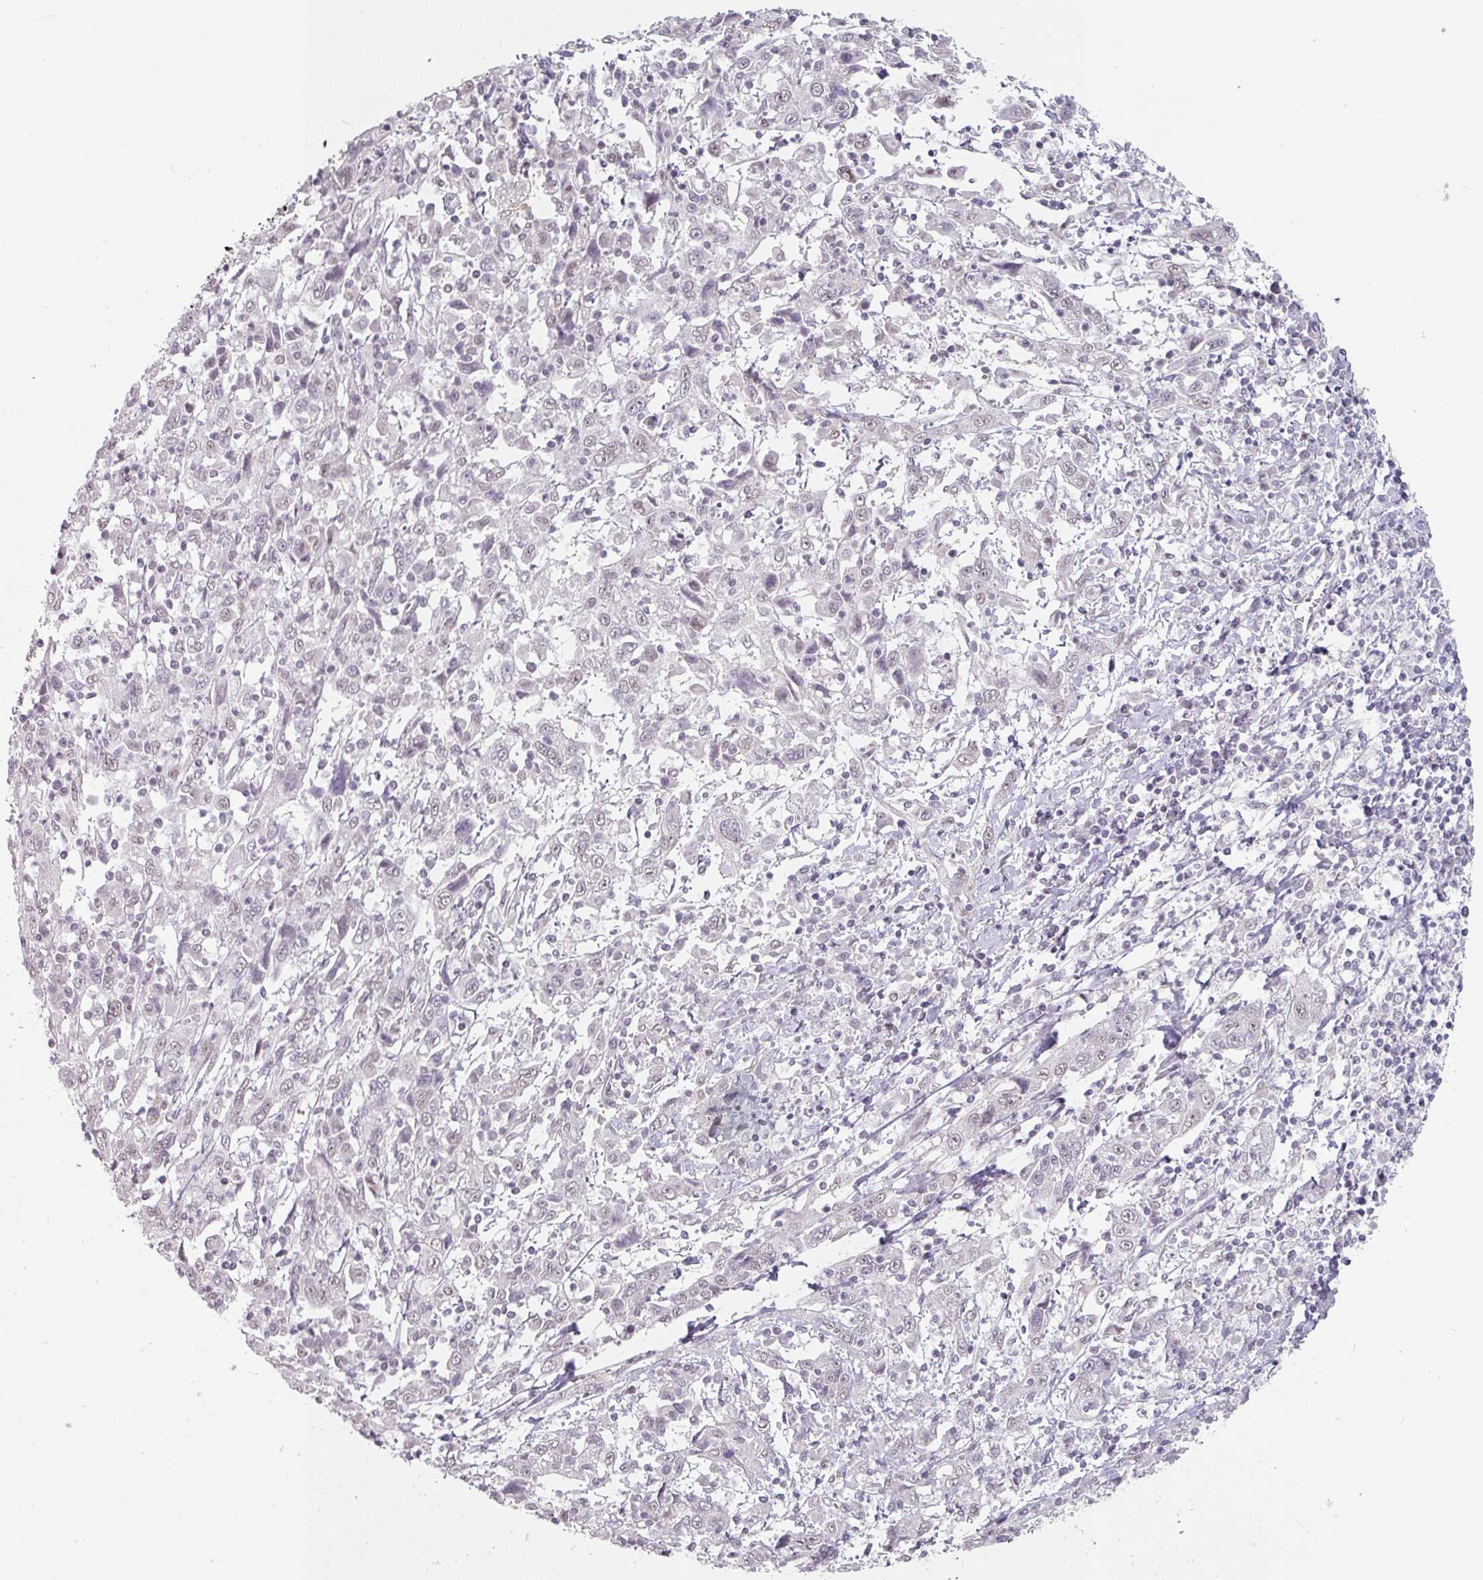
{"staining": {"intensity": "negative", "quantity": "none", "location": "none"}, "tissue": "cervical cancer", "cell_type": "Tumor cells", "image_type": "cancer", "snomed": [{"axis": "morphology", "description": "Squamous cell carcinoma, NOS"}, {"axis": "topography", "description": "Cervix"}], "caption": "Histopathology image shows no significant protein expression in tumor cells of cervical squamous cell carcinoma.", "gene": "SPRR1A", "patient": {"sex": "female", "age": 46}}